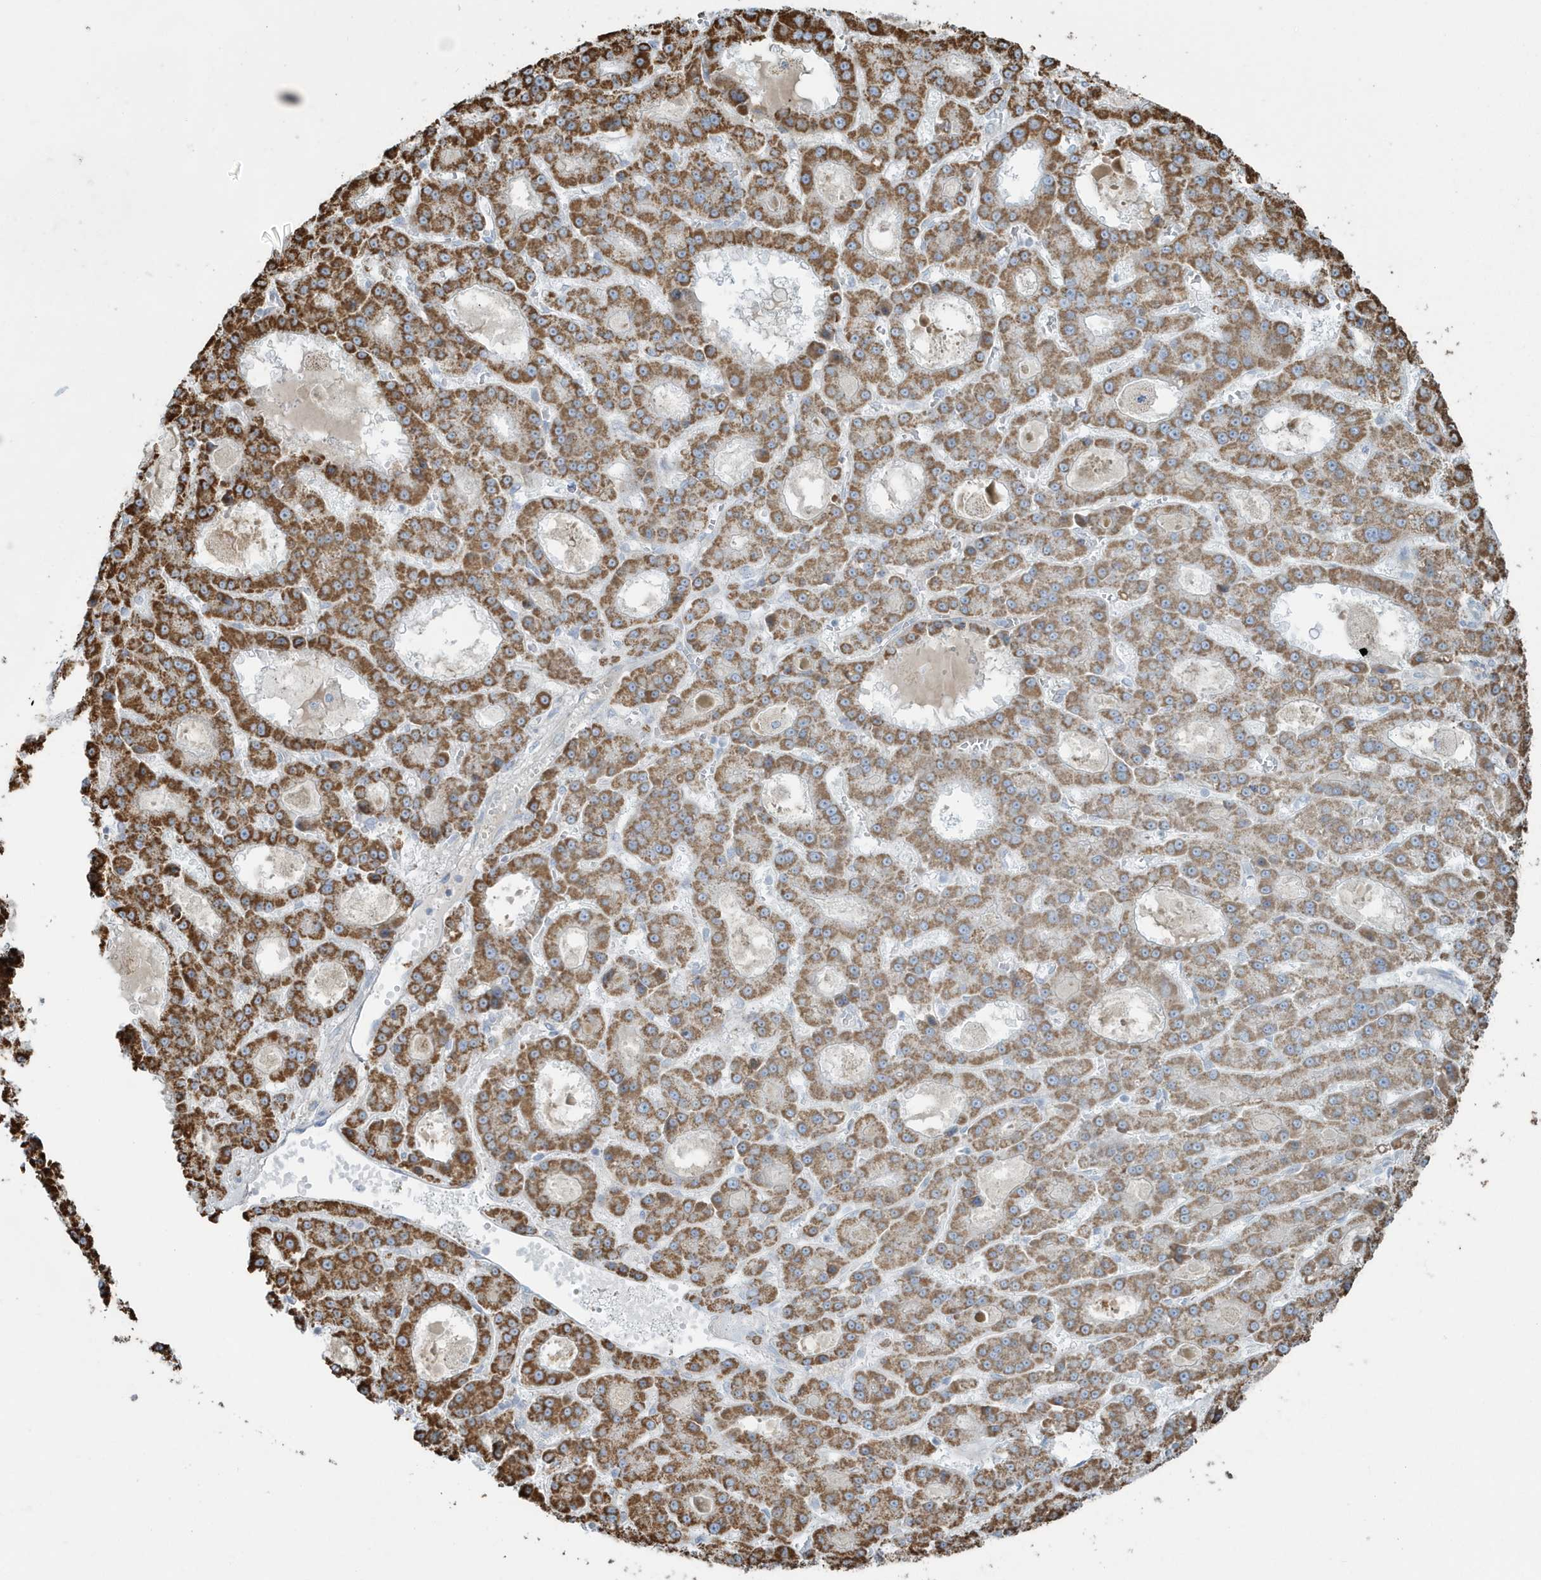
{"staining": {"intensity": "moderate", "quantity": ">75%", "location": "cytoplasmic/membranous"}, "tissue": "liver cancer", "cell_type": "Tumor cells", "image_type": "cancer", "snomed": [{"axis": "morphology", "description": "Carcinoma, Hepatocellular, NOS"}, {"axis": "topography", "description": "Liver"}], "caption": "This is an image of IHC staining of liver hepatocellular carcinoma, which shows moderate positivity in the cytoplasmic/membranous of tumor cells.", "gene": "RAB11FIP3", "patient": {"sex": "male", "age": 70}}